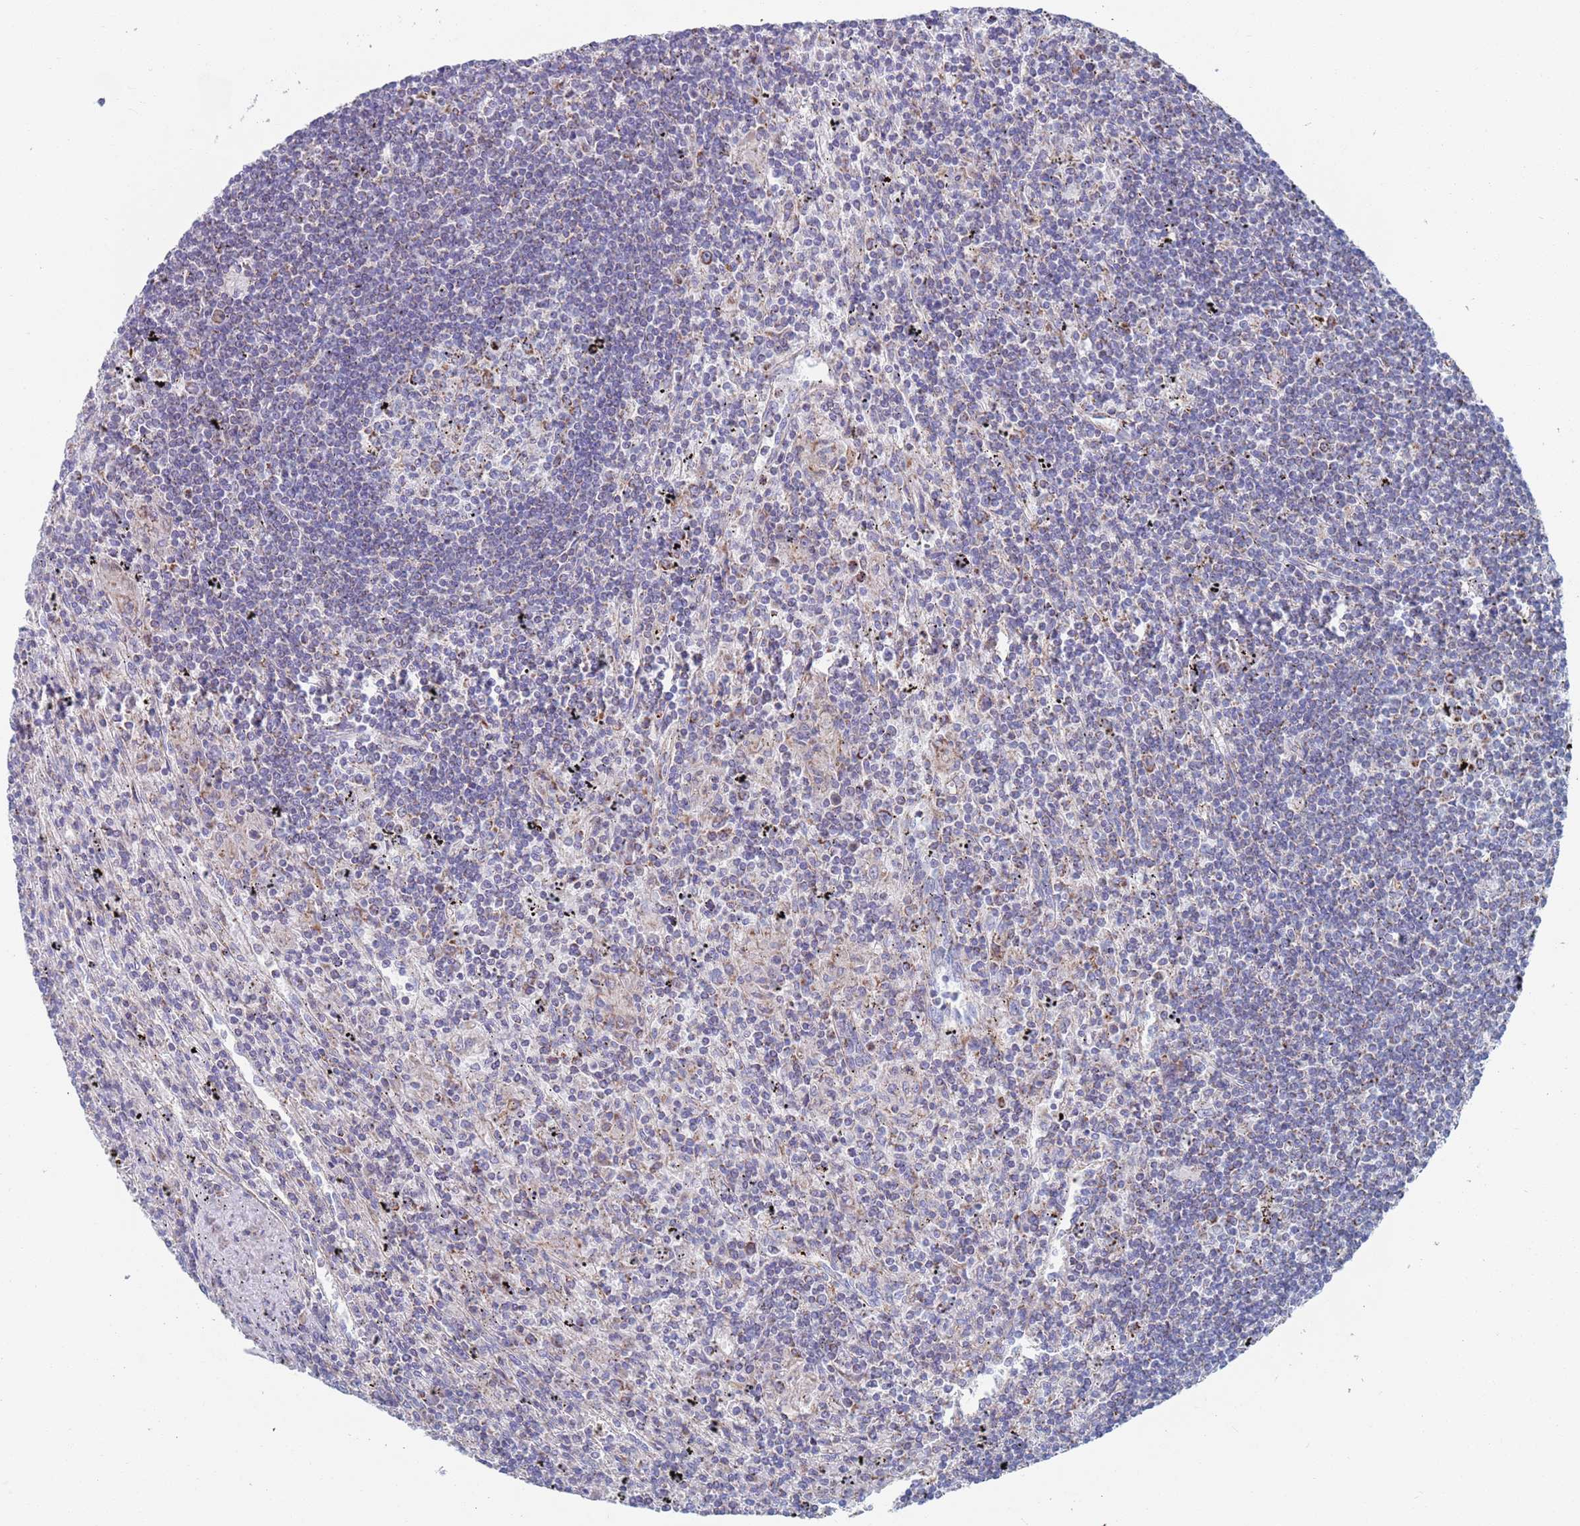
{"staining": {"intensity": "negative", "quantity": "none", "location": "none"}, "tissue": "lymphoma", "cell_type": "Tumor cells", "image_type": "cancer", "snomed": [{"axis": "morphology", "description": "Malignant lymphoma, non-Hodgkin's type, Low grade"}, {"axis": "topography", "description": "Spleen"}], "caption": "Tumor cells show no significant positivity in lymphoma. (DAB (3,3'-diaminobenzidine) immunohistochemistry with hematoxylin counter stain).", "gene": "MRPL22", "patient": {"sex": "male", "age": 76}}